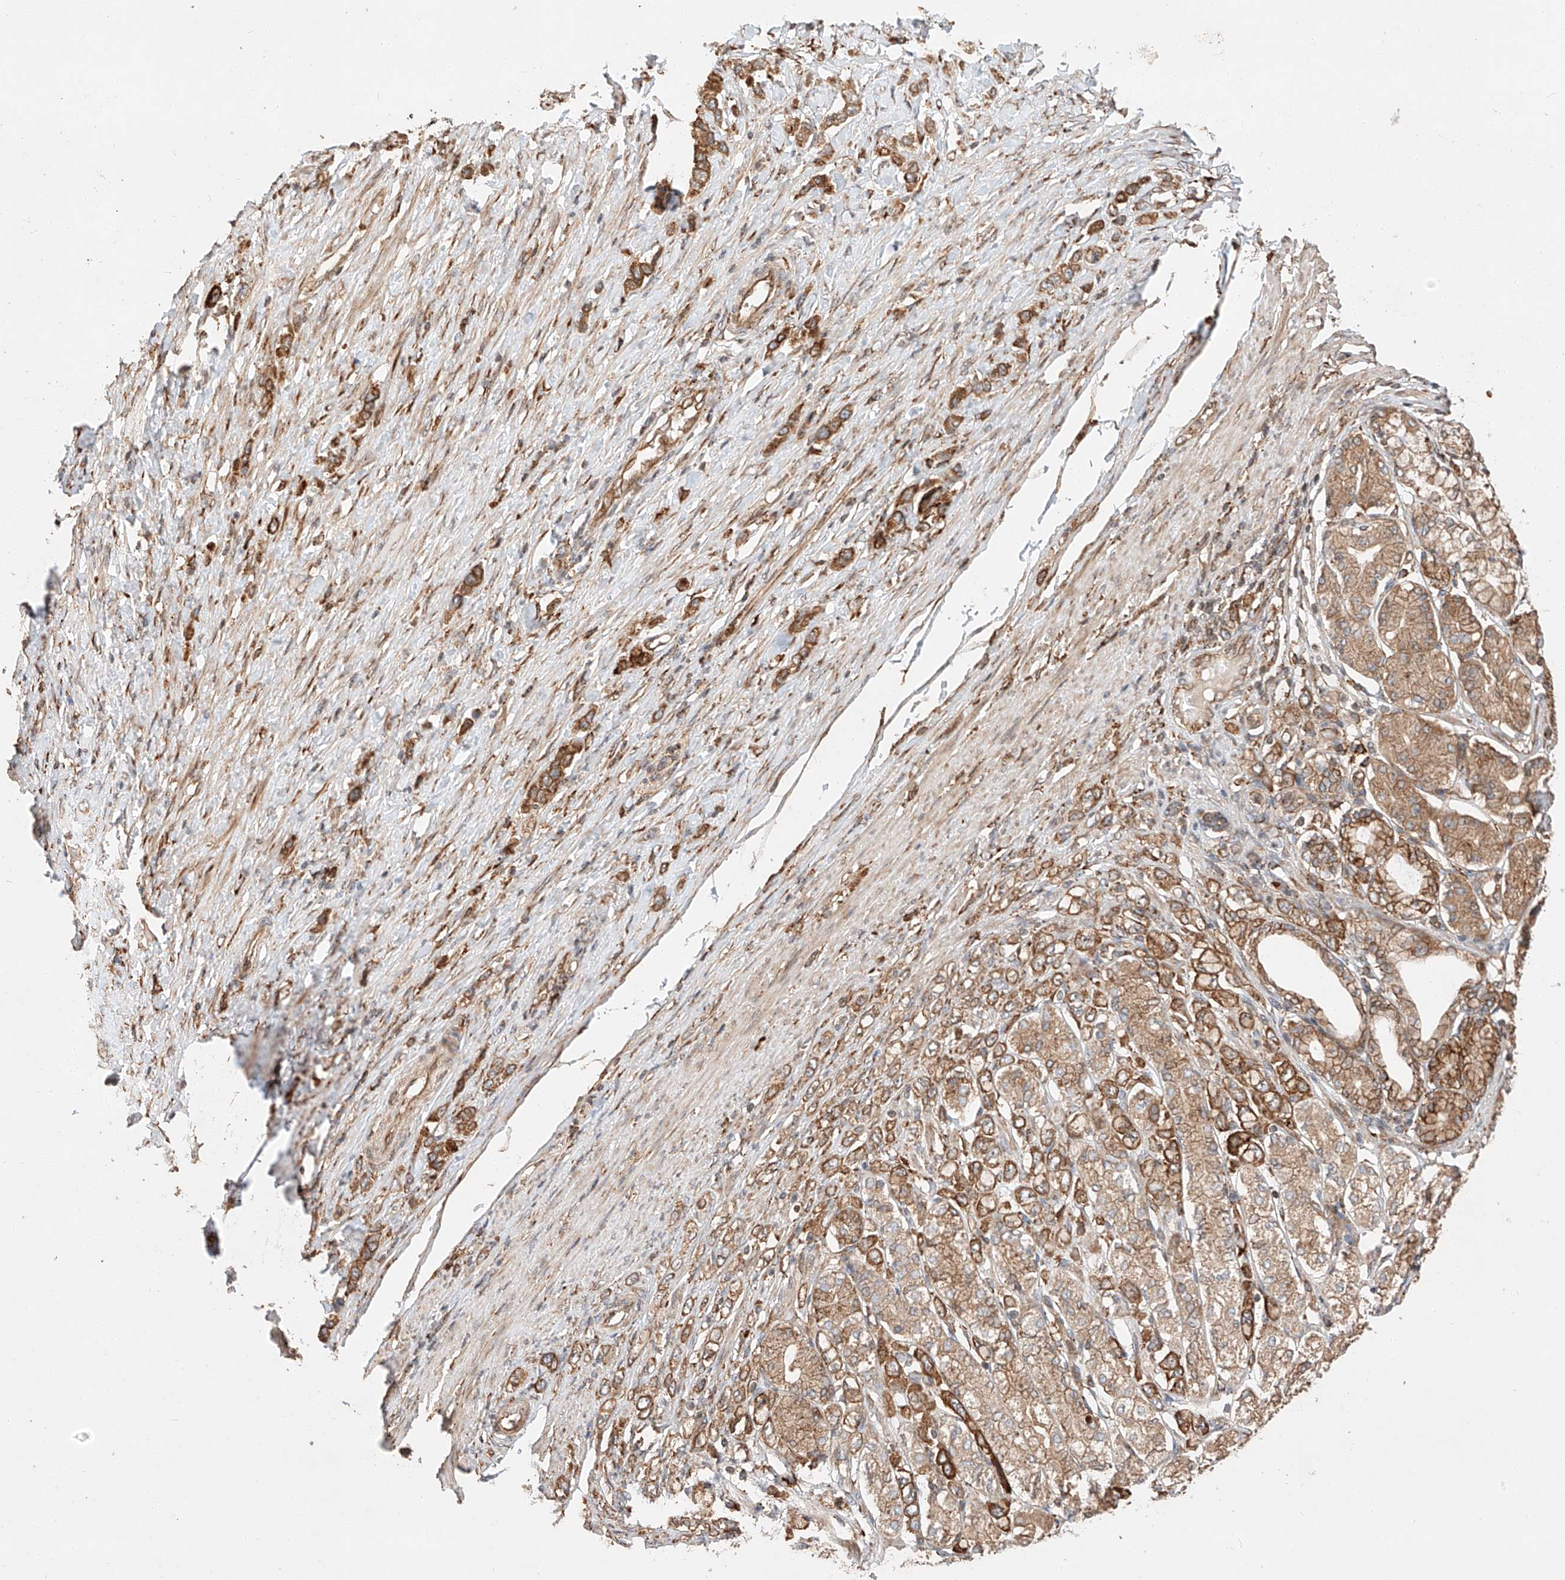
{"staining": {"intensity": "moderate", "quantity": ">75%", "location": "cytoplasmic/membranous"}, "tissue": "stomach cancer", "cell_type": "Tumor cells", "image_type": "cancer", "snomed": [{"axis": "morphology", "description": "Adenocarcinoma, NOS"}, {"axis": "topography", "description": "Stomach"}], "caption": "Protein expression by IHC shows moderate cytoplasmic/membranous positivity in approximately >75% of tumor cells in stomach cancer (adenocarcinoma).", "gene": "ZNF84", "patient": {"sex": "female", "age": 65}}